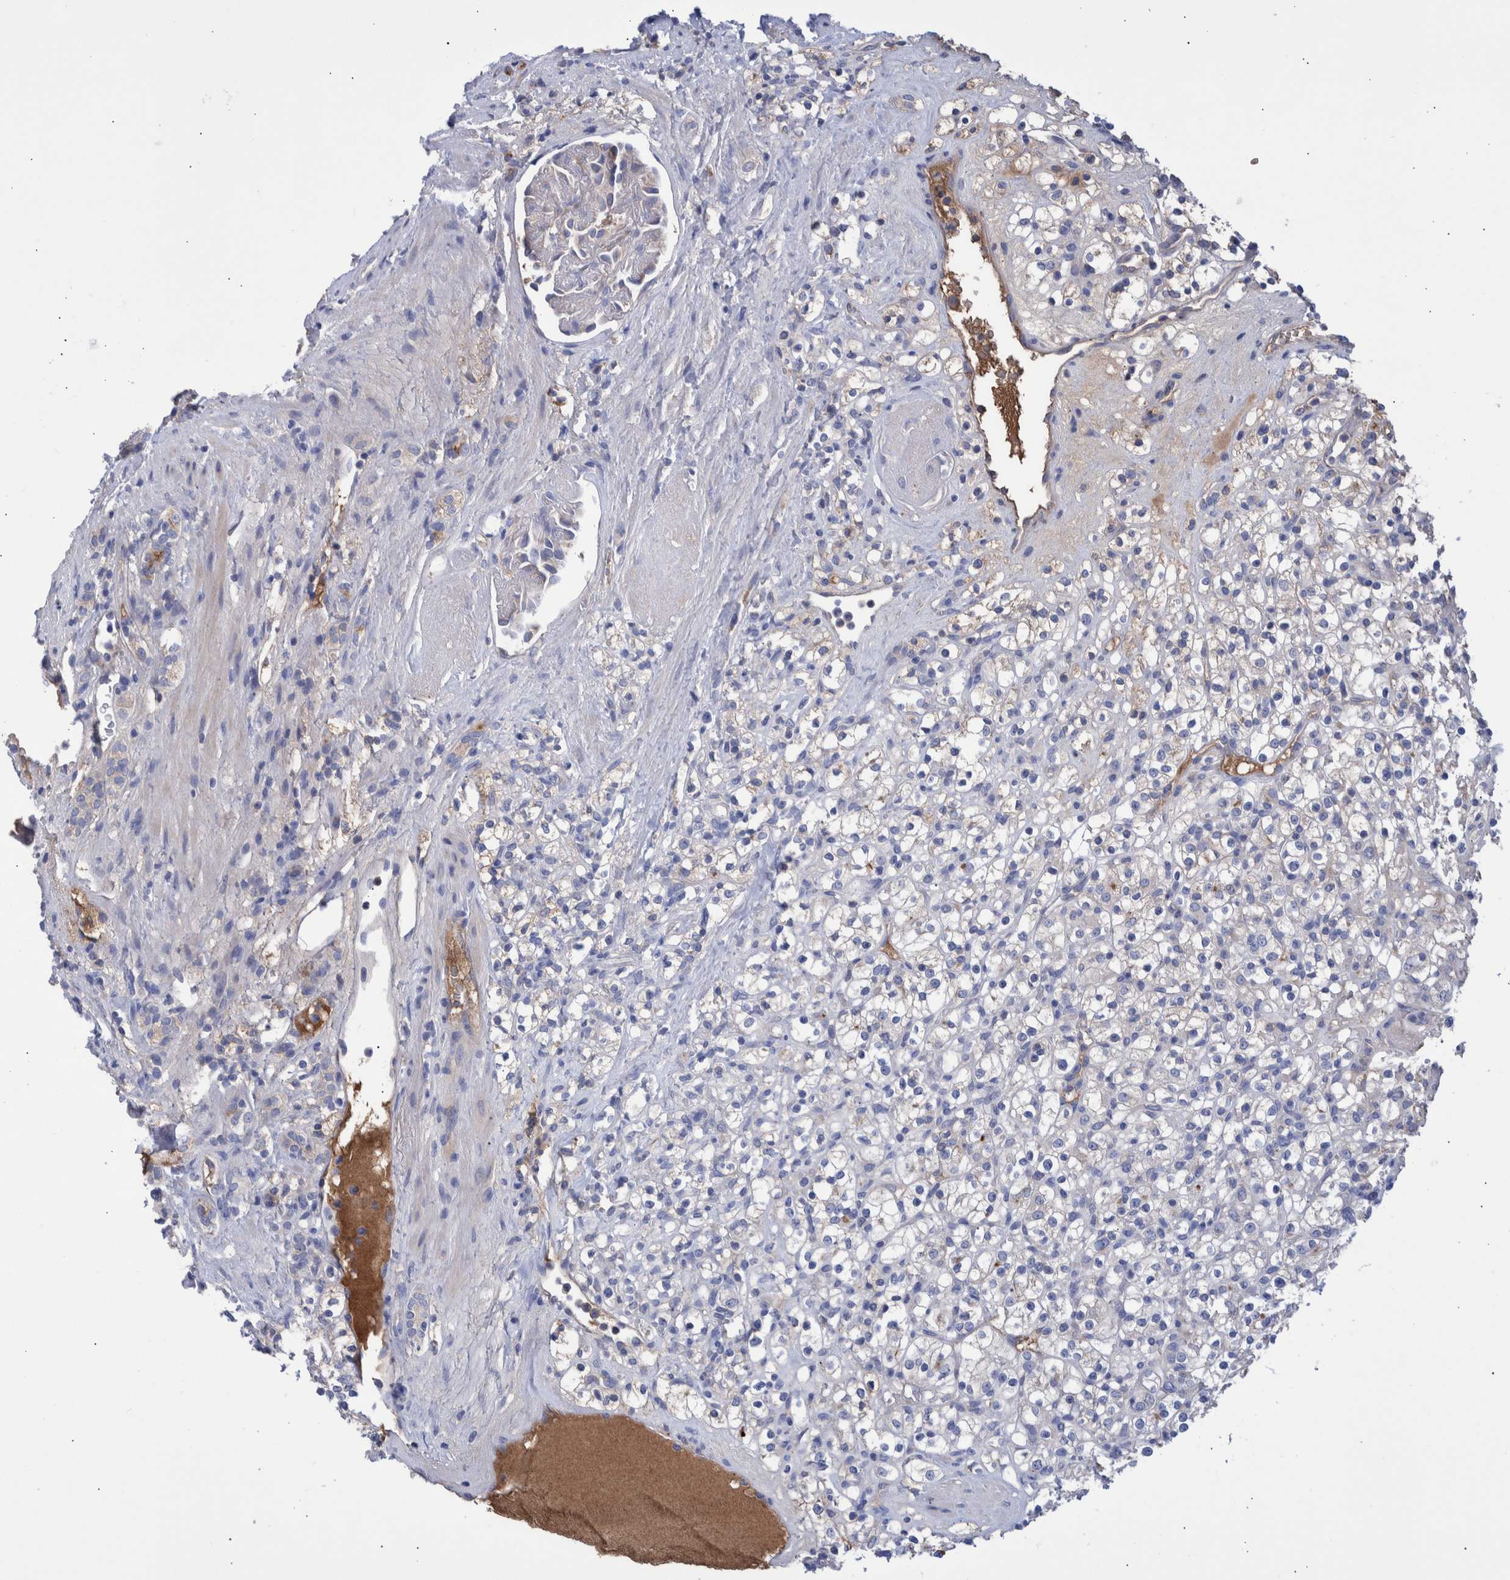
{"staining": {"intensity": "negative", "quantity": "none", "location": "none"}, "tissue": "renal cancer", "cell_type": "Tumor cells", "image_type": "cancer", "snomed": [{"axis": "morphology", "description": "Normal tissue, NOS"}, {"axis": "morphology", "description": "Adenocarcinoma, NOS"}, {"axis": "topography", "description": "Kidney"}], "caption": "Immunohistochemical staining of human adenocarcinoma (renal) displays no significant expression in tumor cells.", "gene": "DLL4", "patient": {"sex": "female", "age": 72}}